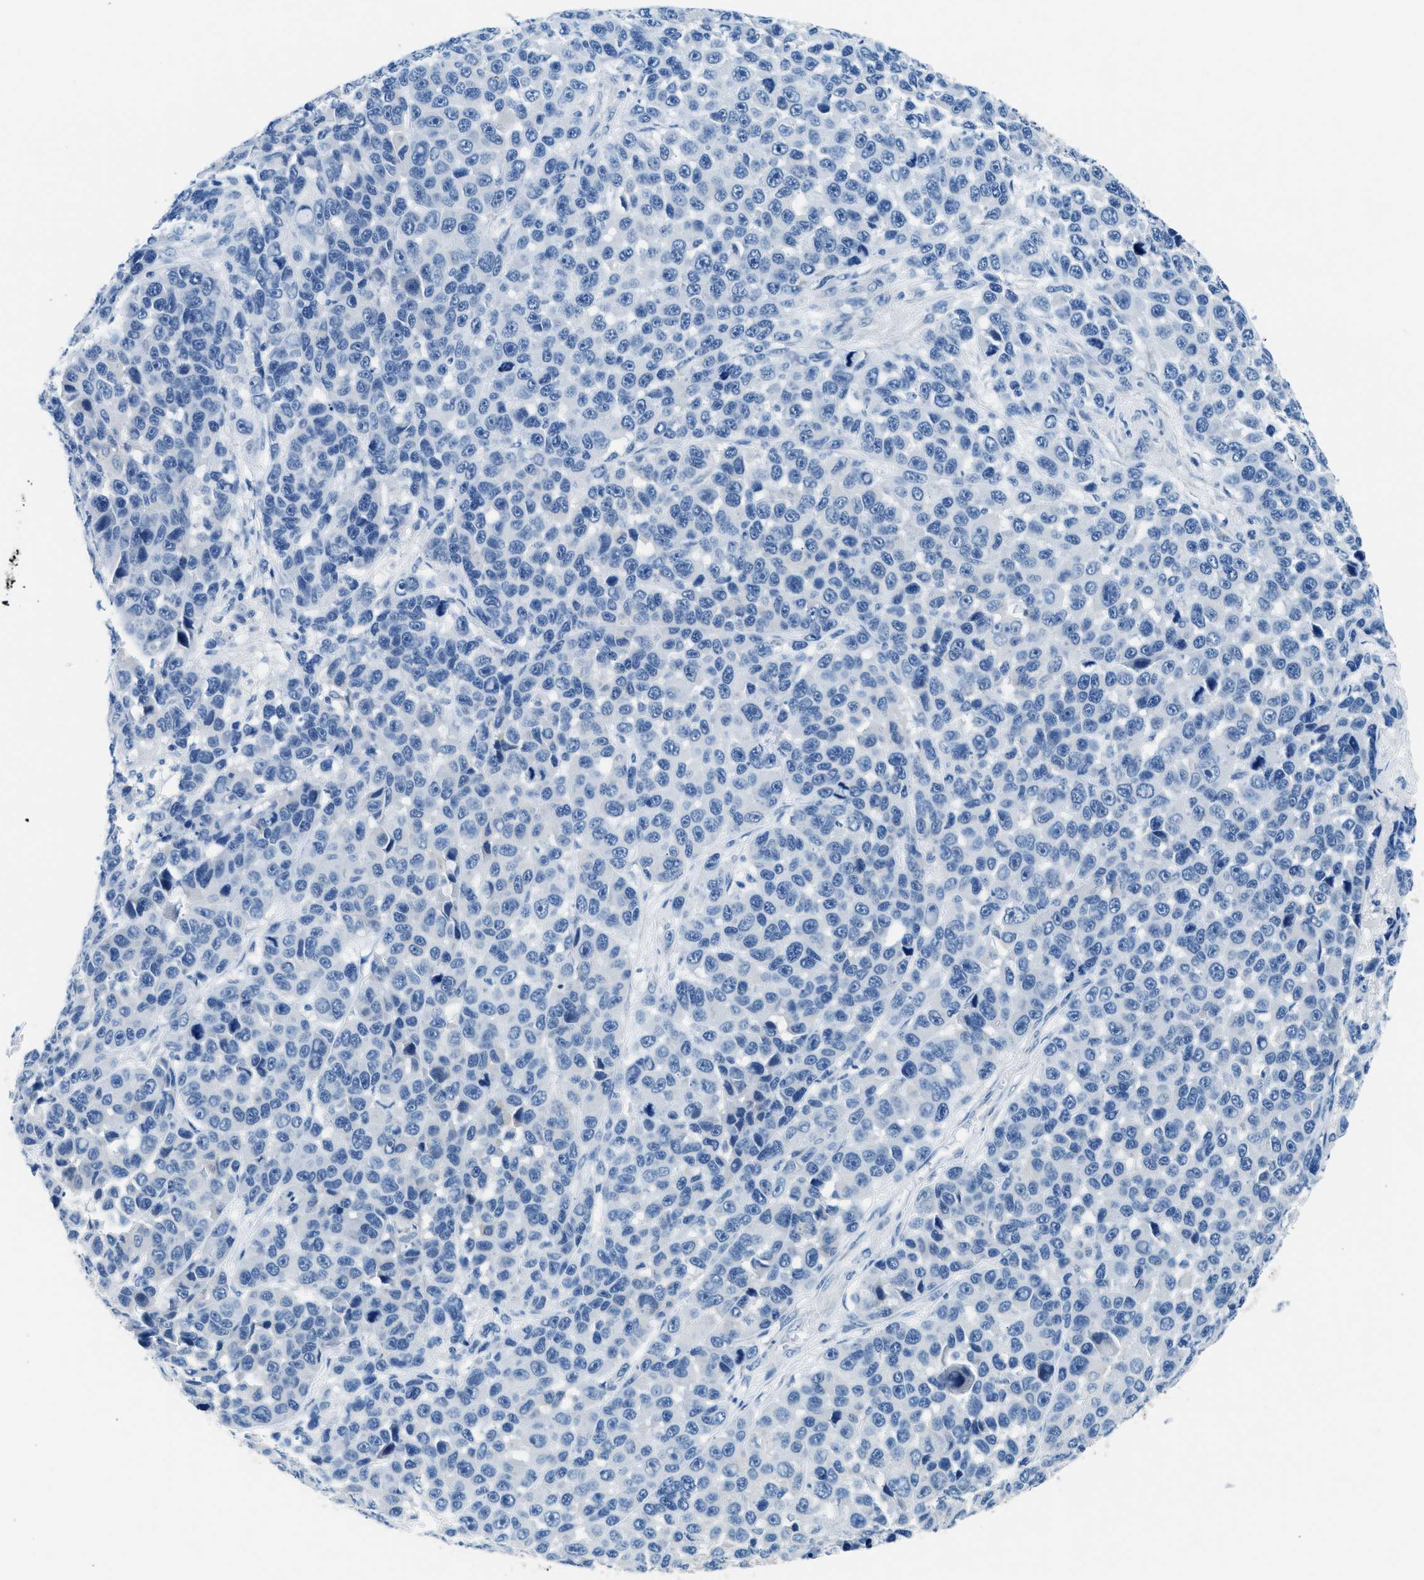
{"staining": {"intensity": "negative", "quantity": "none", "location": "none"}, "tissue": "melanoma", "cell_type": "Tumor cells", "image_type": "cancer", "snomed": [{"axis": "morphology", "description": "Malignant melanoma, NOS"}, {"axis": "topography", "description": "Skin"}], "caption": "Immunohistochemistry (IHC) photomicrograph of neoplastic tissue: human malignant melanoma stained with DAB (3,3'-diaminobenzidine) shows no significant protein positivity in tumor cells.", "gene": "CLDN18", "patient": {"sex": "male", "age": 53}}